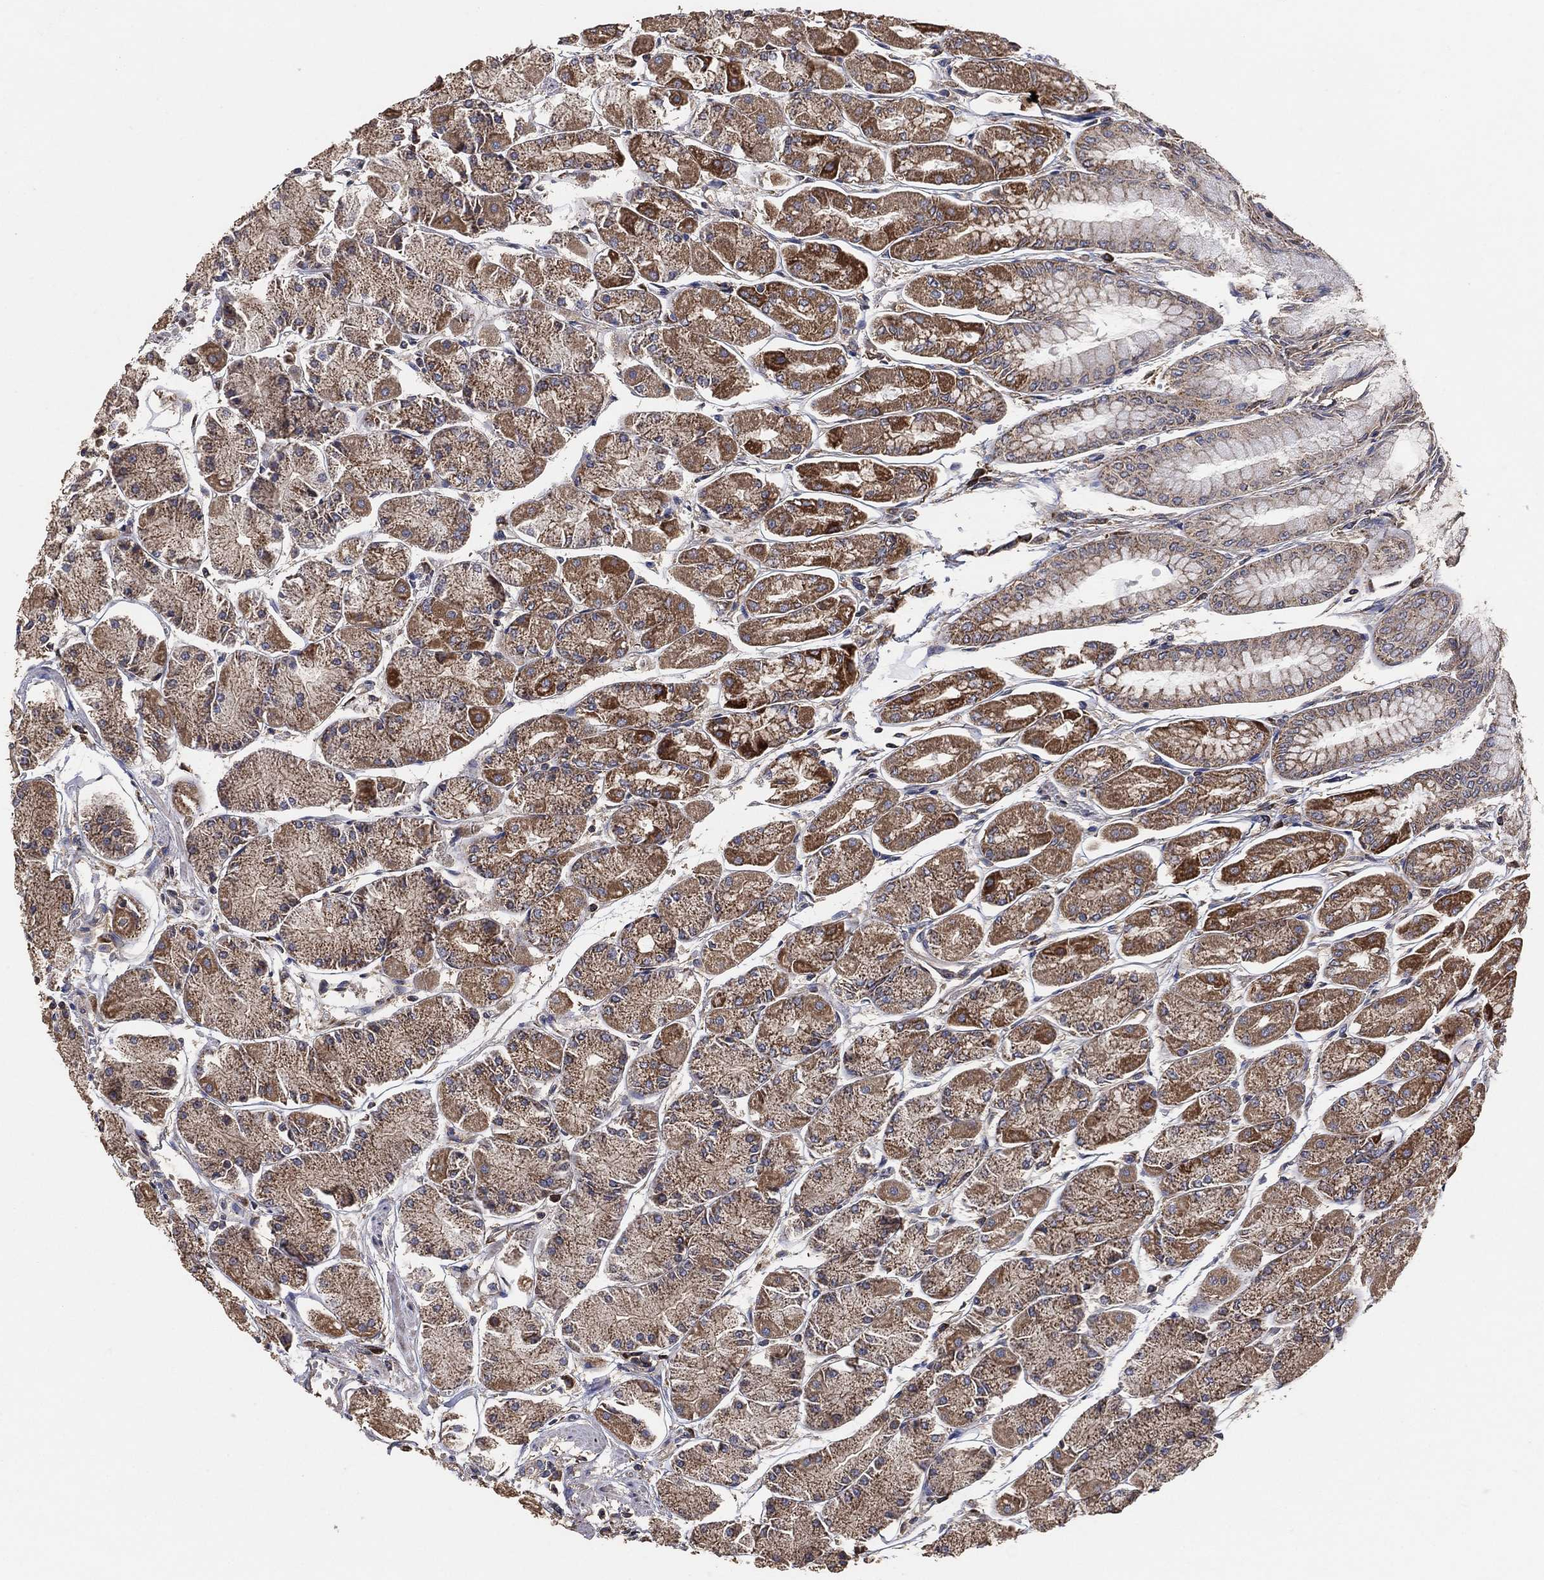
{"staining": {"intensity": "strong", "quantity": "<25%", "location": "cytoplasmic/membranous"}, "tissue": "stomach", "cell_type": "Glandular cells", "image_type": "normal", "snomed": [{"axis": "morphology", "description": "Normal tissue, NOS"}, {"axis": "topography", "description": "Stomach, upper"}], "caption": "A brown stain labels strong cytoplasmic/membranous staining of a protein in glandular cells of benign human stomach. Ihc stains the protein in brown and the nuclei are stained blue.", "gene": "LIMD1", "patient": {"sex": "male", "age": 60}}